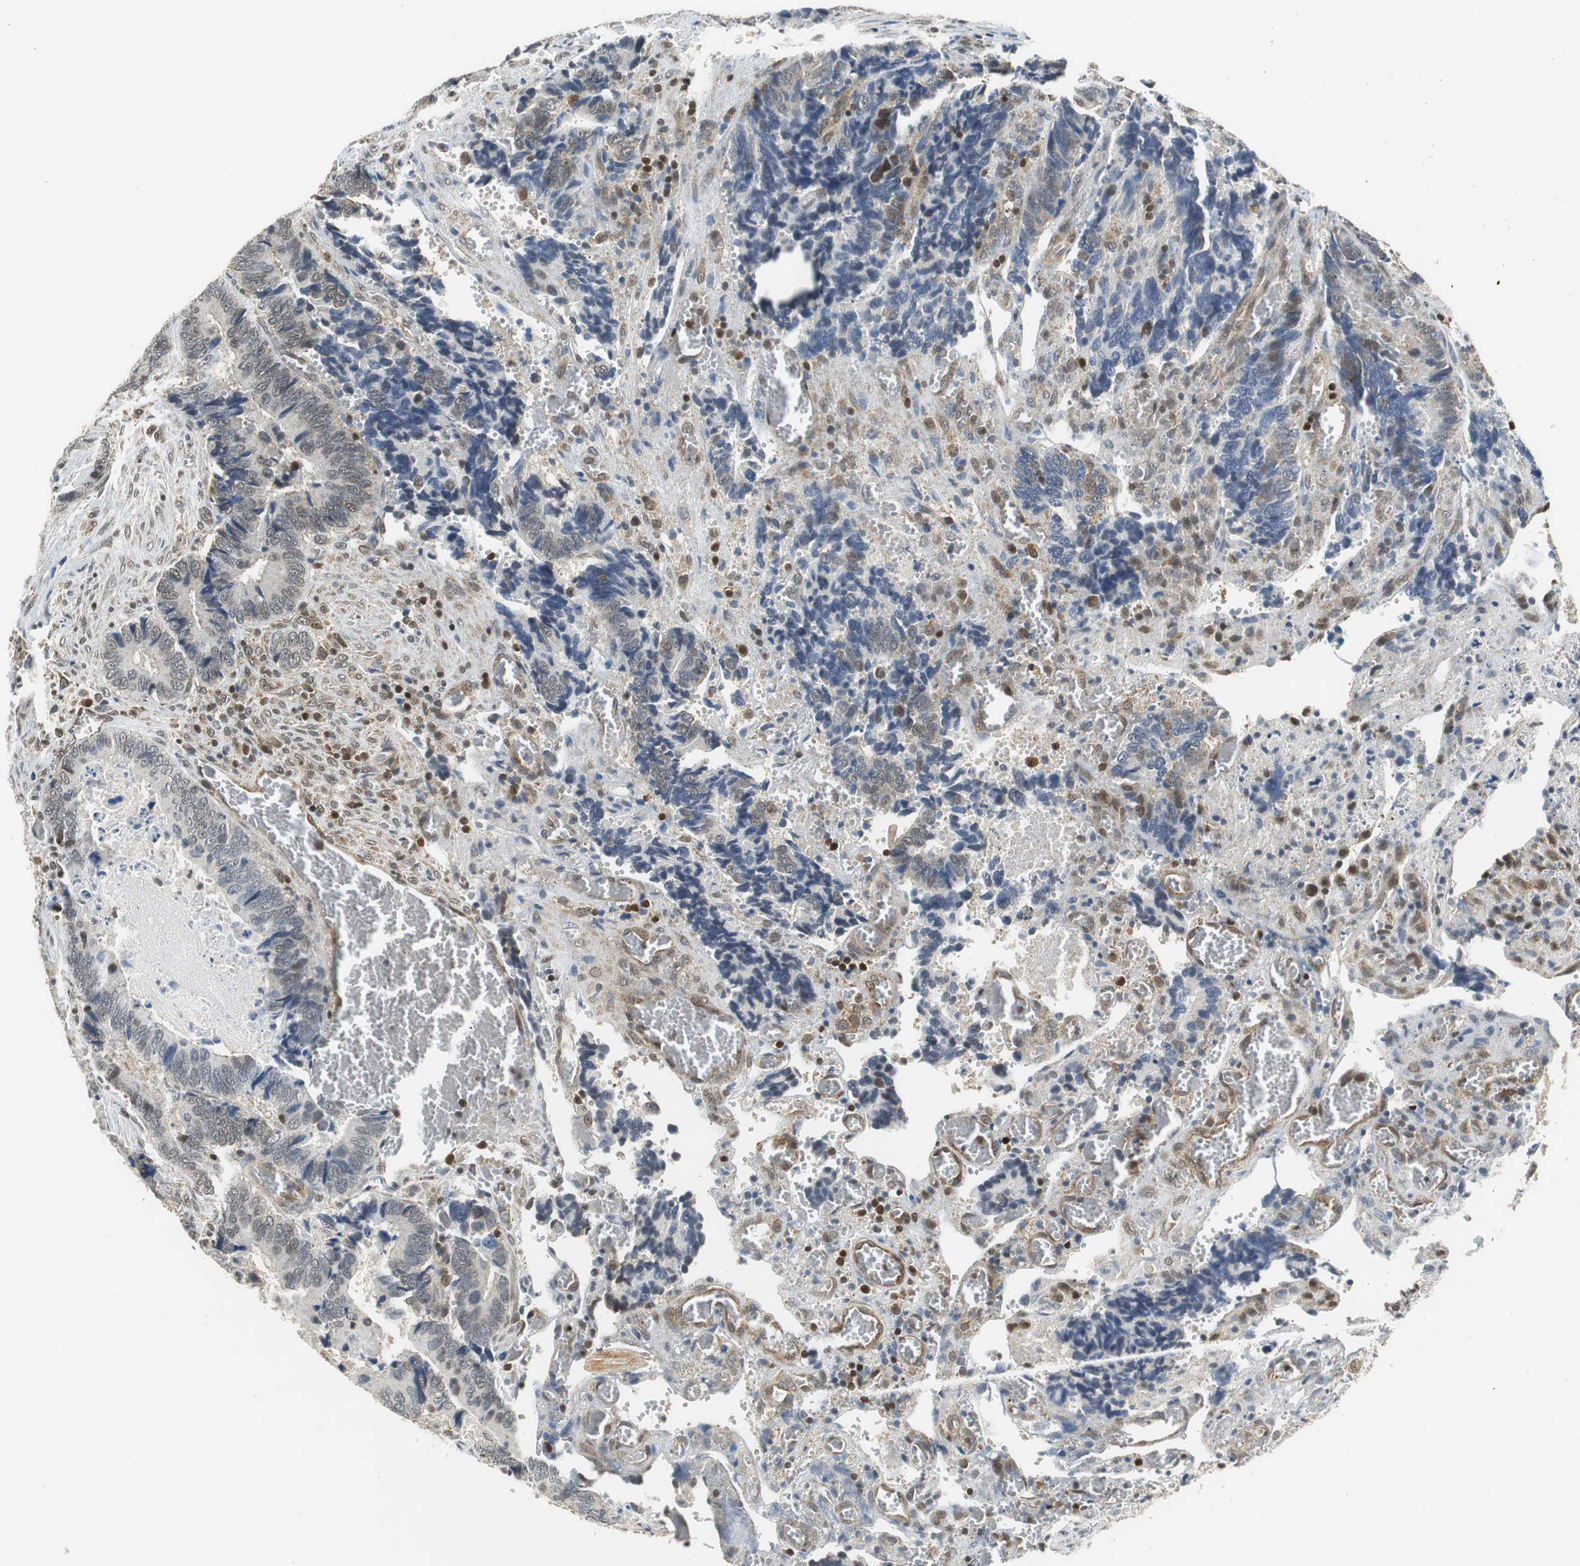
{"staining": {"intensity": "negative", "quantity": "none", "location": "none"}, "tissue": "colorectal cancer", "cell_type": "Tumor cells", "image_type": "cancer", "snomed": [{"axis": "morphology", "description": "Adenocarcinoma, NOS"}, {"axis": "topography", "description": "Colon"}], "caption": "Immunohistochemistry (IHC) histopathology image of human adenocarcinoma (colorectal) stained for a protein (brown), which shows no expression in tumor cells.", "gene": "GSDMD", "patient": {"sex": "male", "age": 72}}